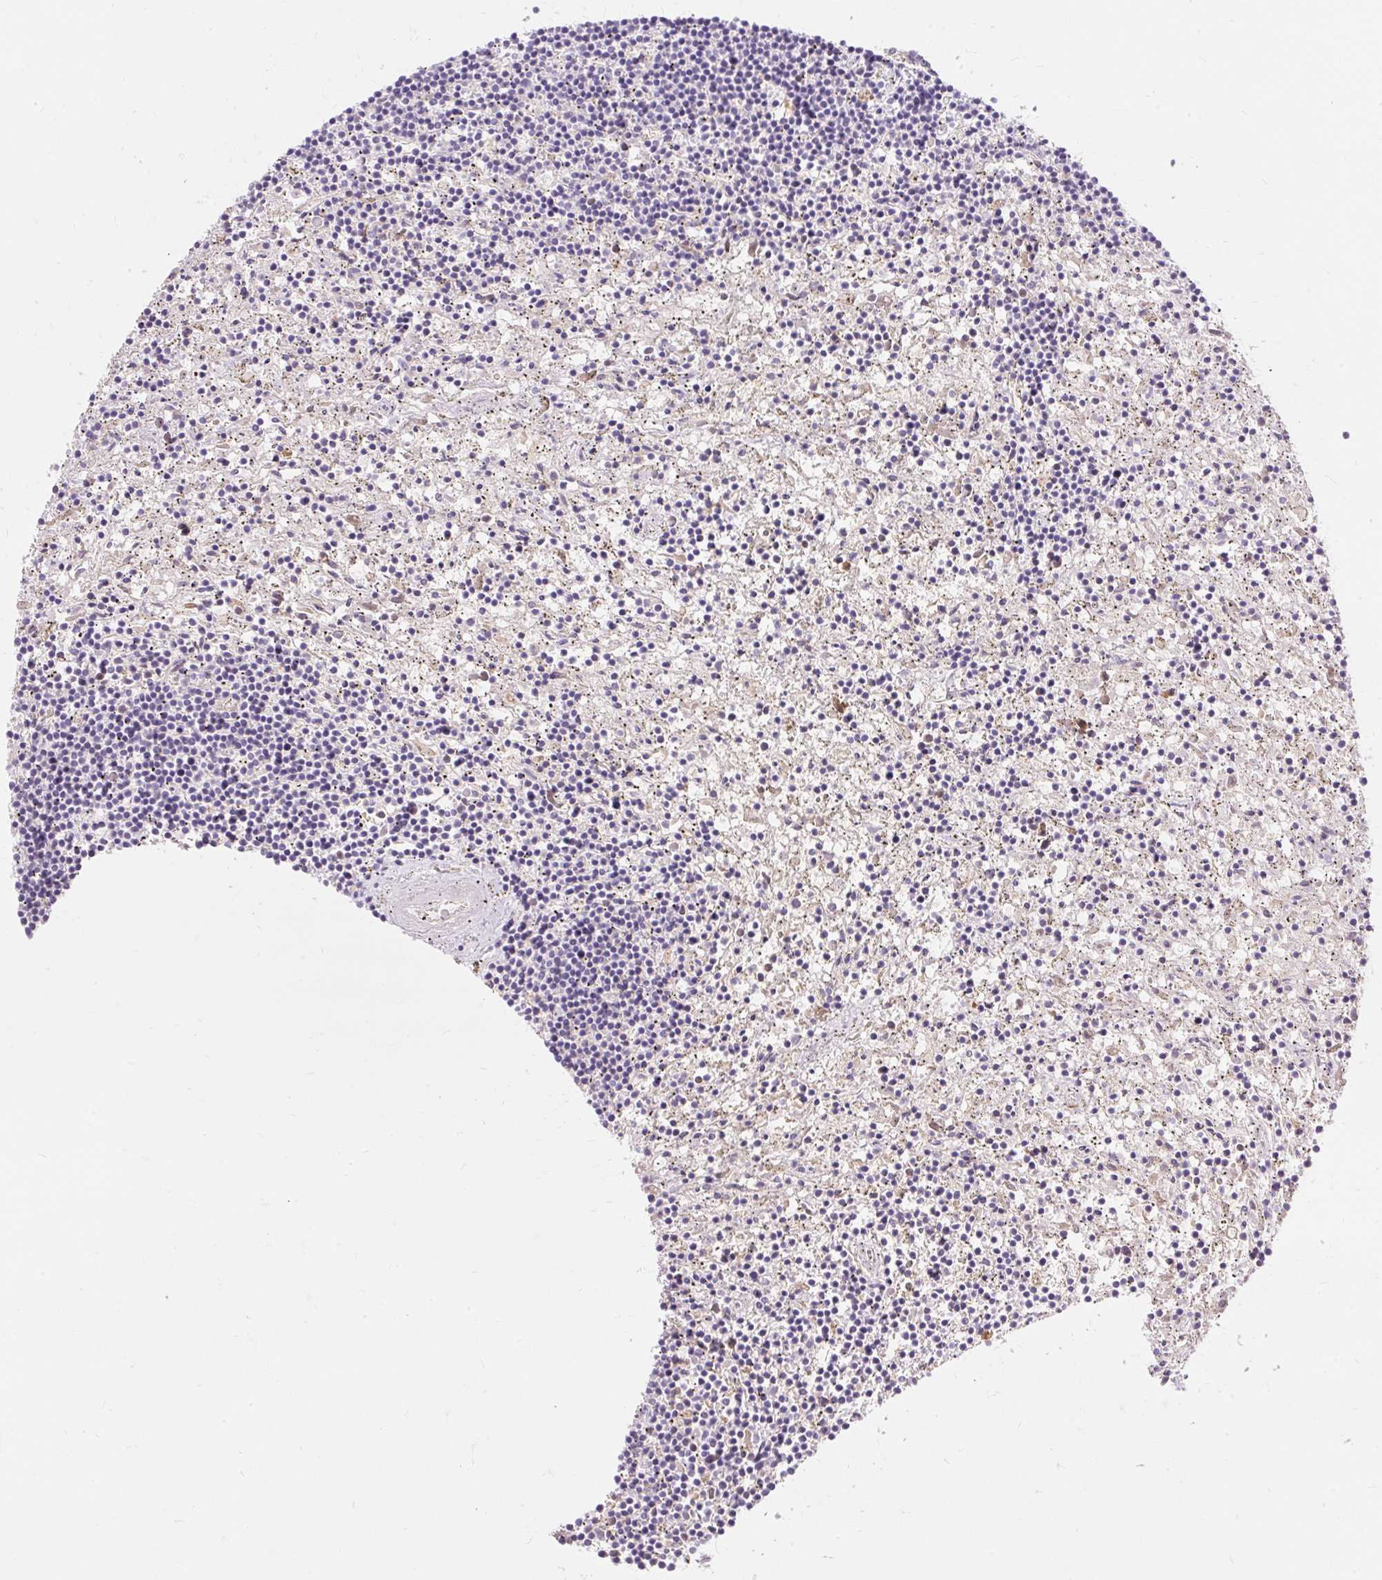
{"staining": {"intensity": "negative", "quantity": "none", "location": "none"}, "tissue": "lymphoma", "cell_type": "Tumor cells", "image_type": "cancer", "snomed": [{"axis": "morphology", "description": "Malignant lymphoma, non-Hodgkin's type, Low grade"}, {"axis": "topography", "description": "Spleen"}], "caption": "Tumor cells show no significant positivity in malignant lymphoma, non-Hodgkin's type (low-grade).", "gene": "SEC63", "patient": {"sex": "male", "age": 76}}